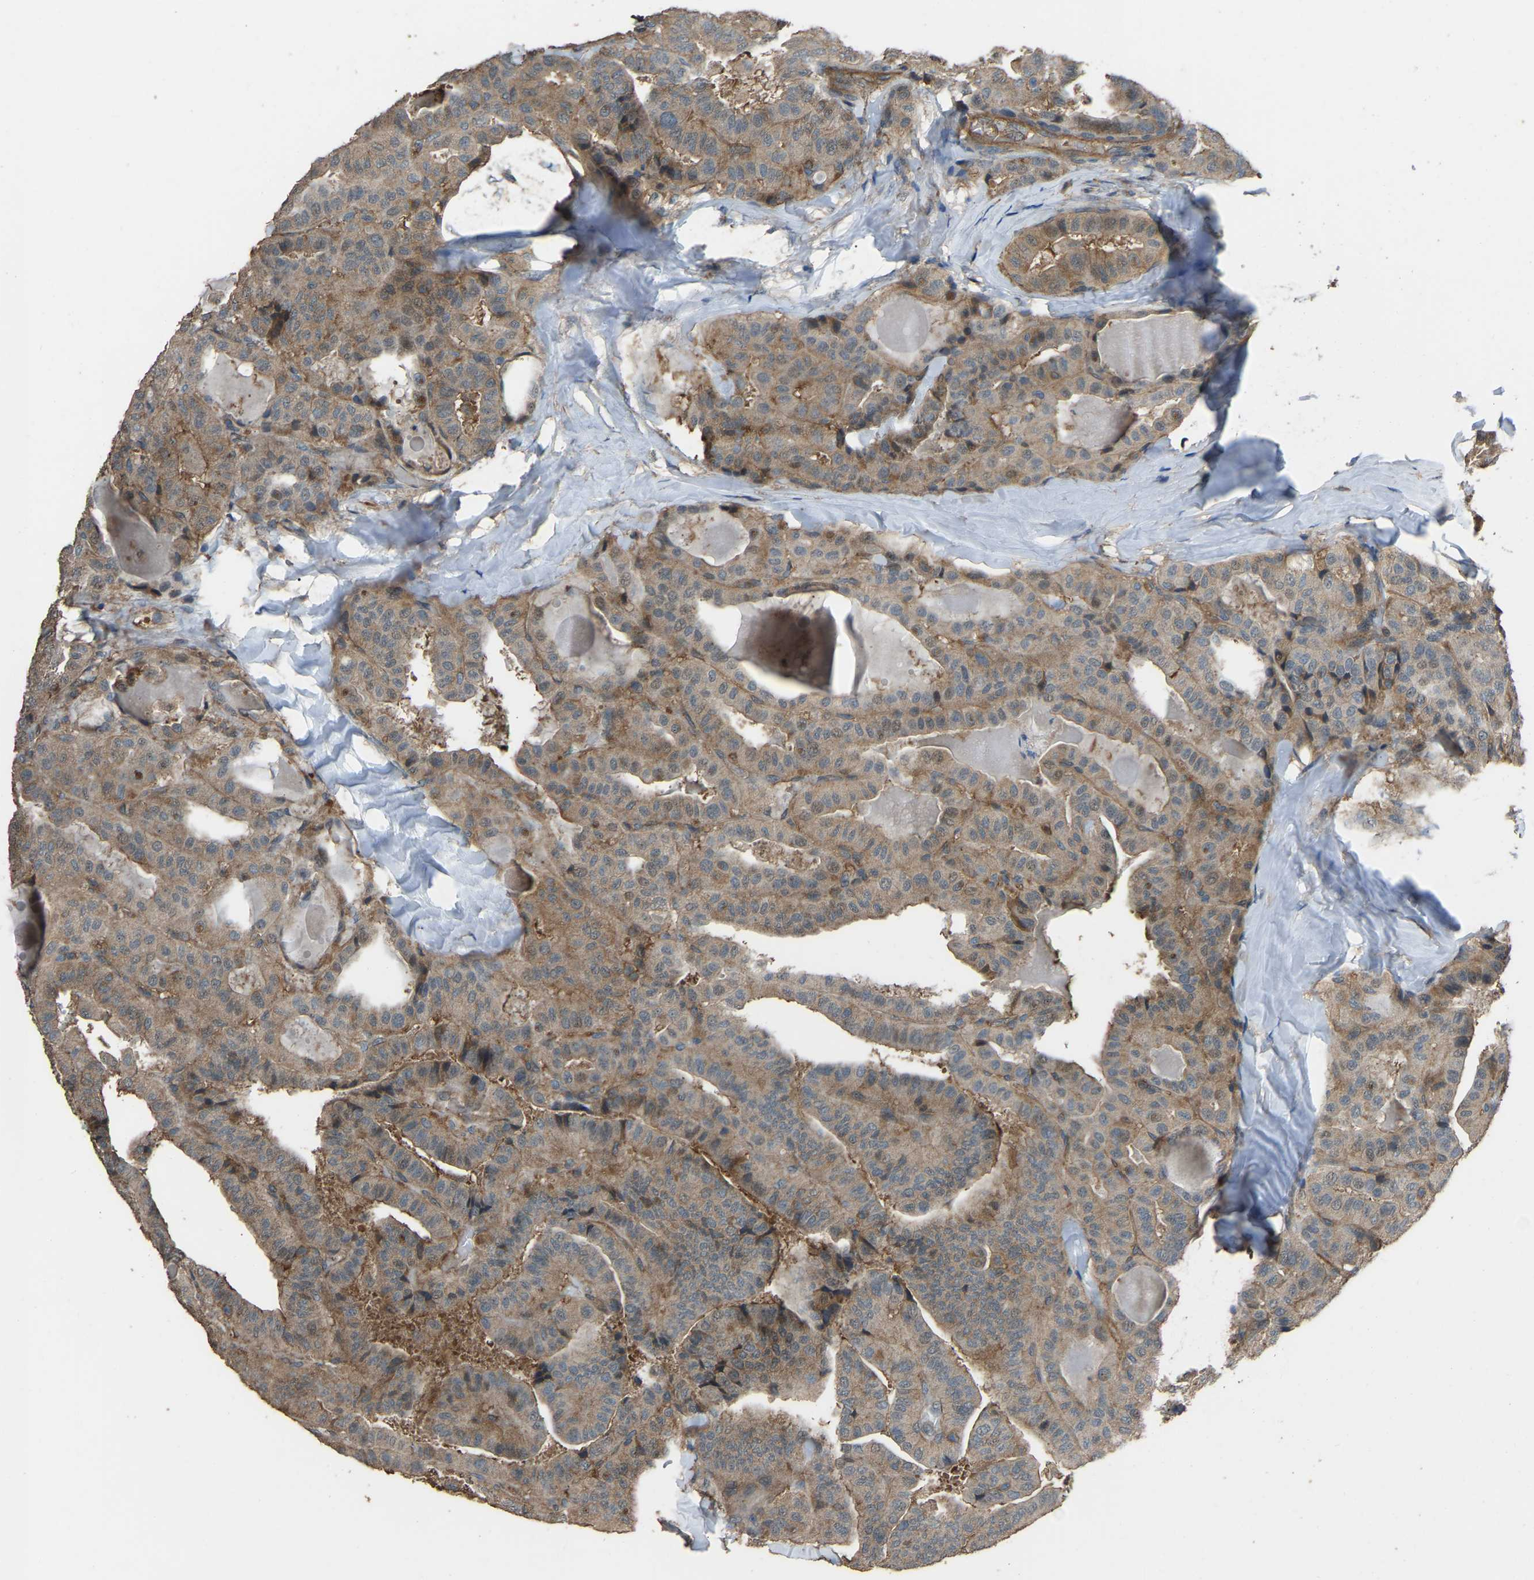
{"staining": {"intensity": "weak", "quantity": ">75%", "location": "cytoplasmic/membranous"}, "tissue": "thyroid cancer", "cell_type": "Tumor cells", "image_type": "cancer", "snomed": [{"axis": "morphology", "description": "Papillary adenocarcinoma, NOS"}, {"axis": "topography", "description": "Thyroid gland"}], "caption": "Protein staining displays weak cytoplasmic/membranous positivity in approximately >75% of tumor cells in thyroid papillary adenocarcinoma.", "gene": "SLC4A2", "patient": {"sex": "male", "age": 77}}